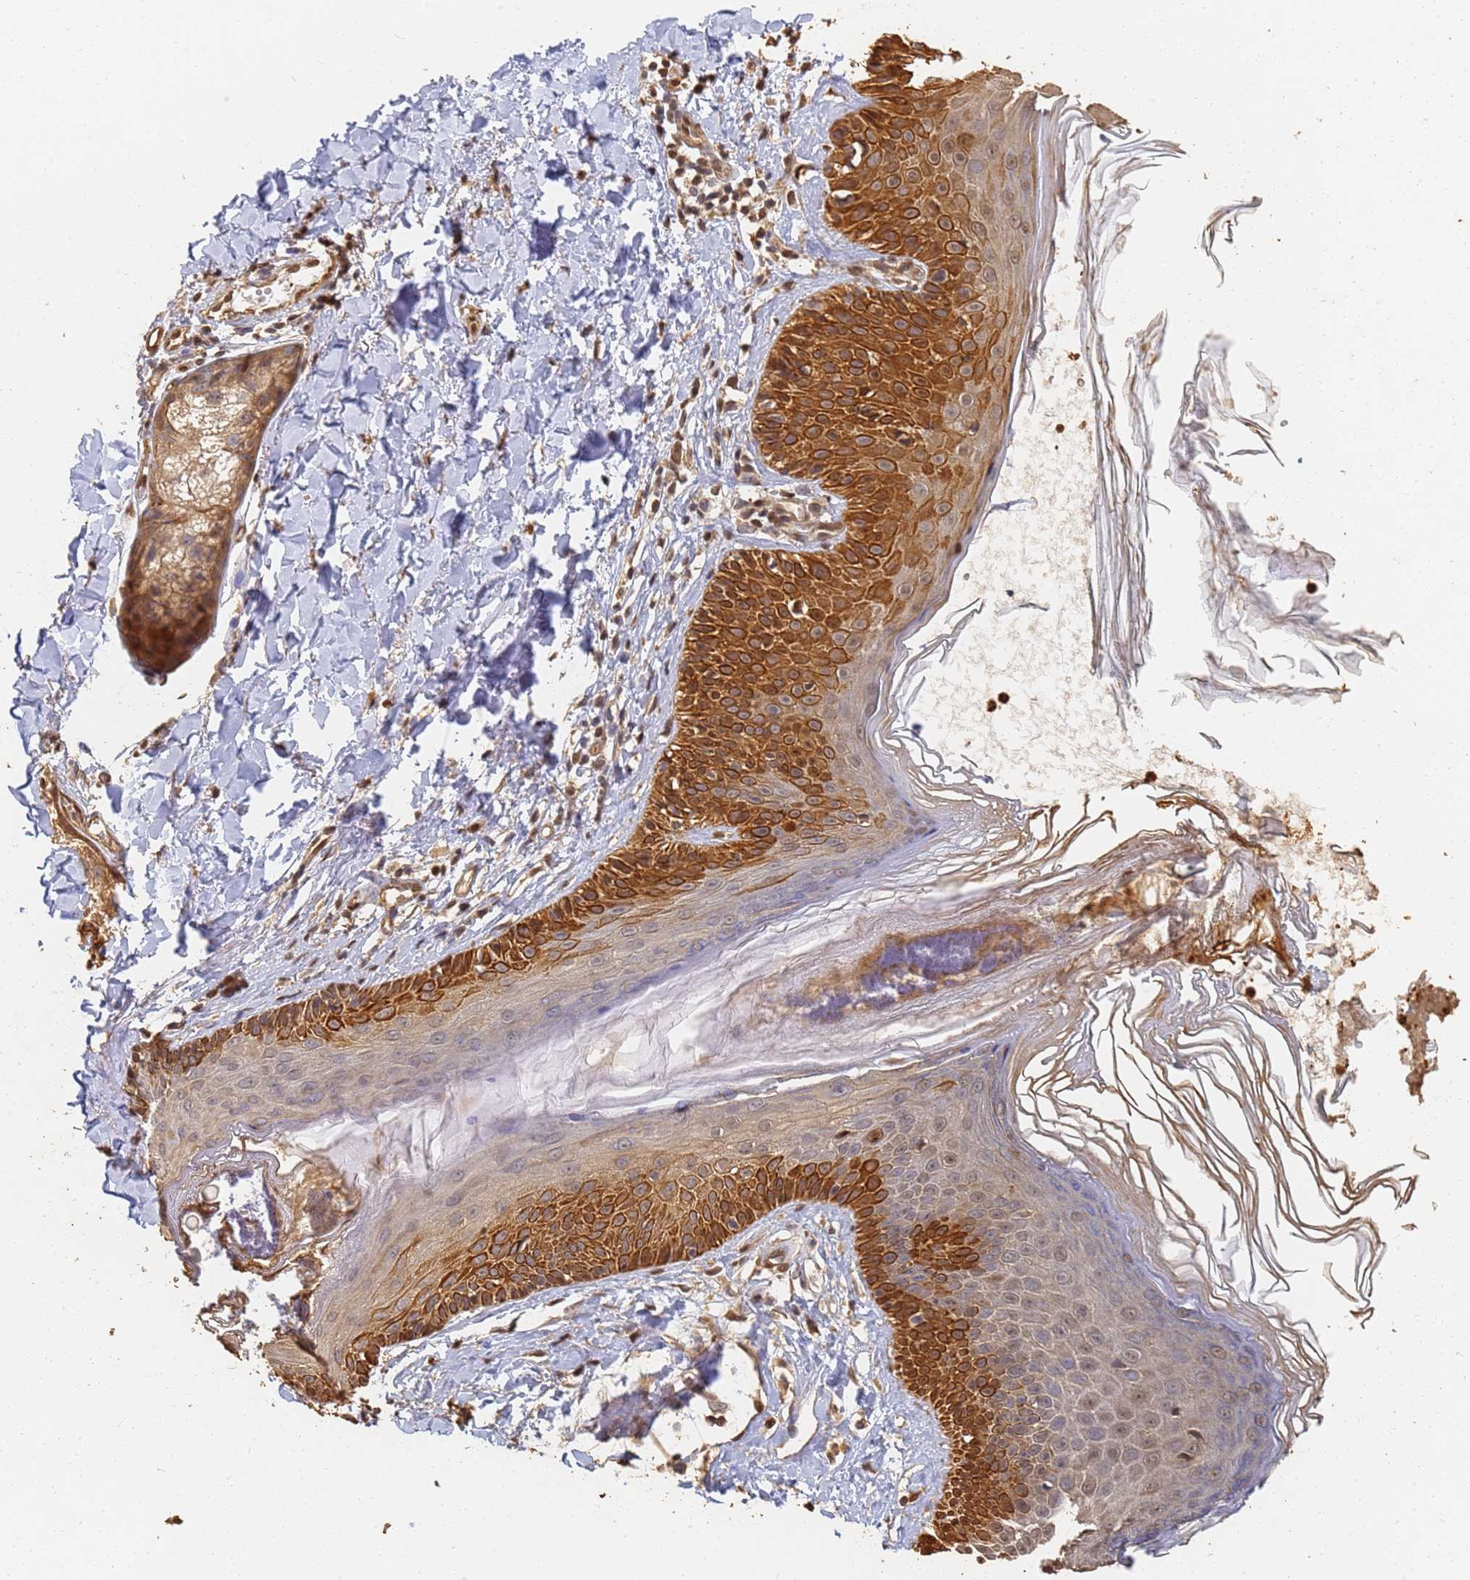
{"staining": {"intensity": "moderate", "quantity": ">75%", "location": "cytoplasmic/membranous,nuclear"}, "tissue": "skin", "cell_type": "Fibroblasts", "image_type": "normal", "snomed": [{"axis": "morphology", "description": "Normal tissue, NOS"}, {"axis": "topography", "description": "Skin"}], "caption": "The image shows a brown stain indicating the presence of a protein in the cytoplasmic/membranous,nuclear of fibroblasts in skin.", "gene": "JAK2", "patient": {"sex": "male", "age": 52}}